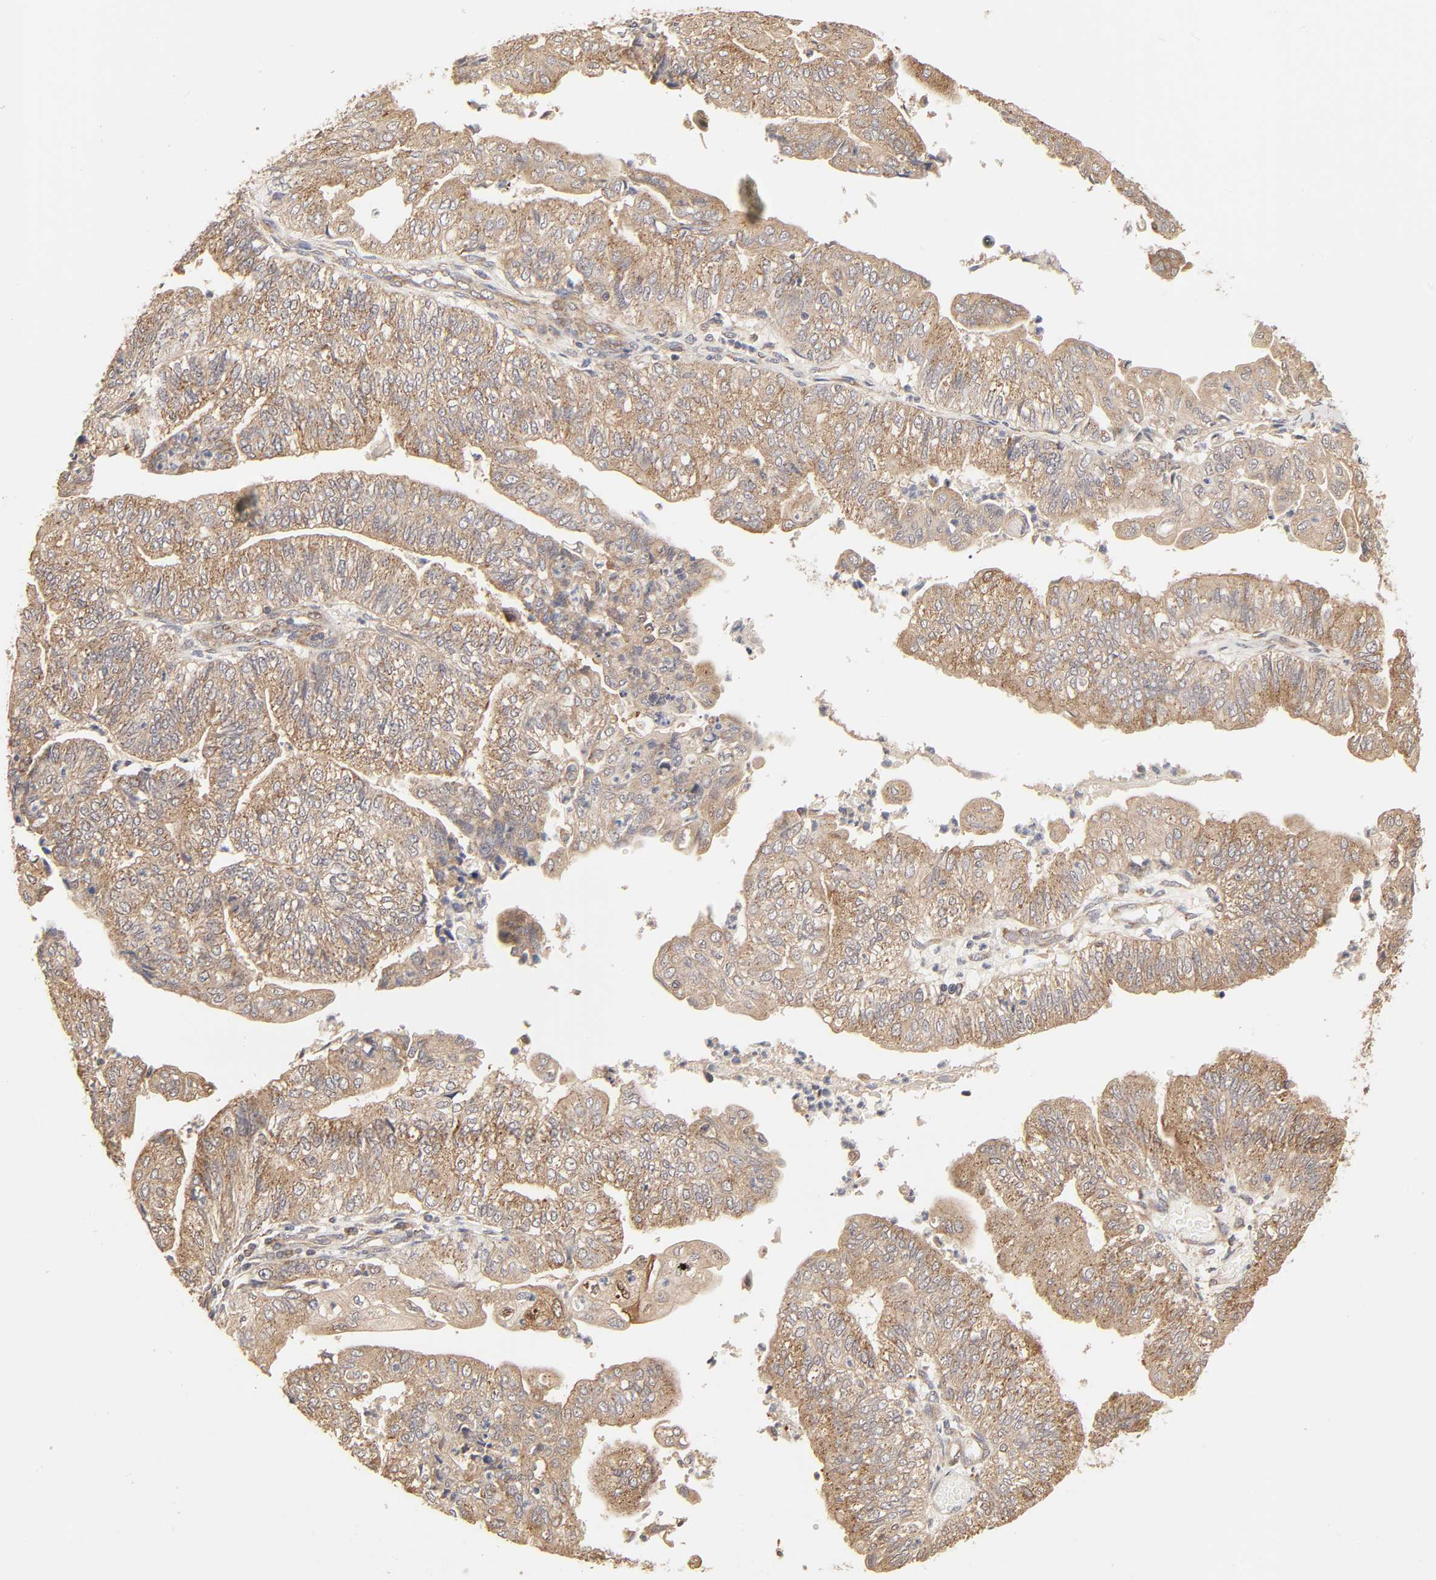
{"staining": {"intensity": "moderate", "quantity": ">75%", "location": "cytoplasmic/membranous"}, "tissue": "endometrial cancer", "cell_type": "Tumor cells", "image_type": "cancer", "snomed": [{"axis": "morphology", "description": "Adenocarcinoma, NOS"}, {"axis": "topography", "description": "Endometrium"}], "caption": "Protein expression analysis of human endometrial cancer (adenocarcinoma) reveals moderate cytoplasmic/membranous positivity in approximately >75% of tumor cells. Using DAB (brown) and hematoxylin (blue) stains, captured at high magnification using brightfield microscopy.", "gene": "EPS8", "patient": {"sex": "female", "age": 59}}